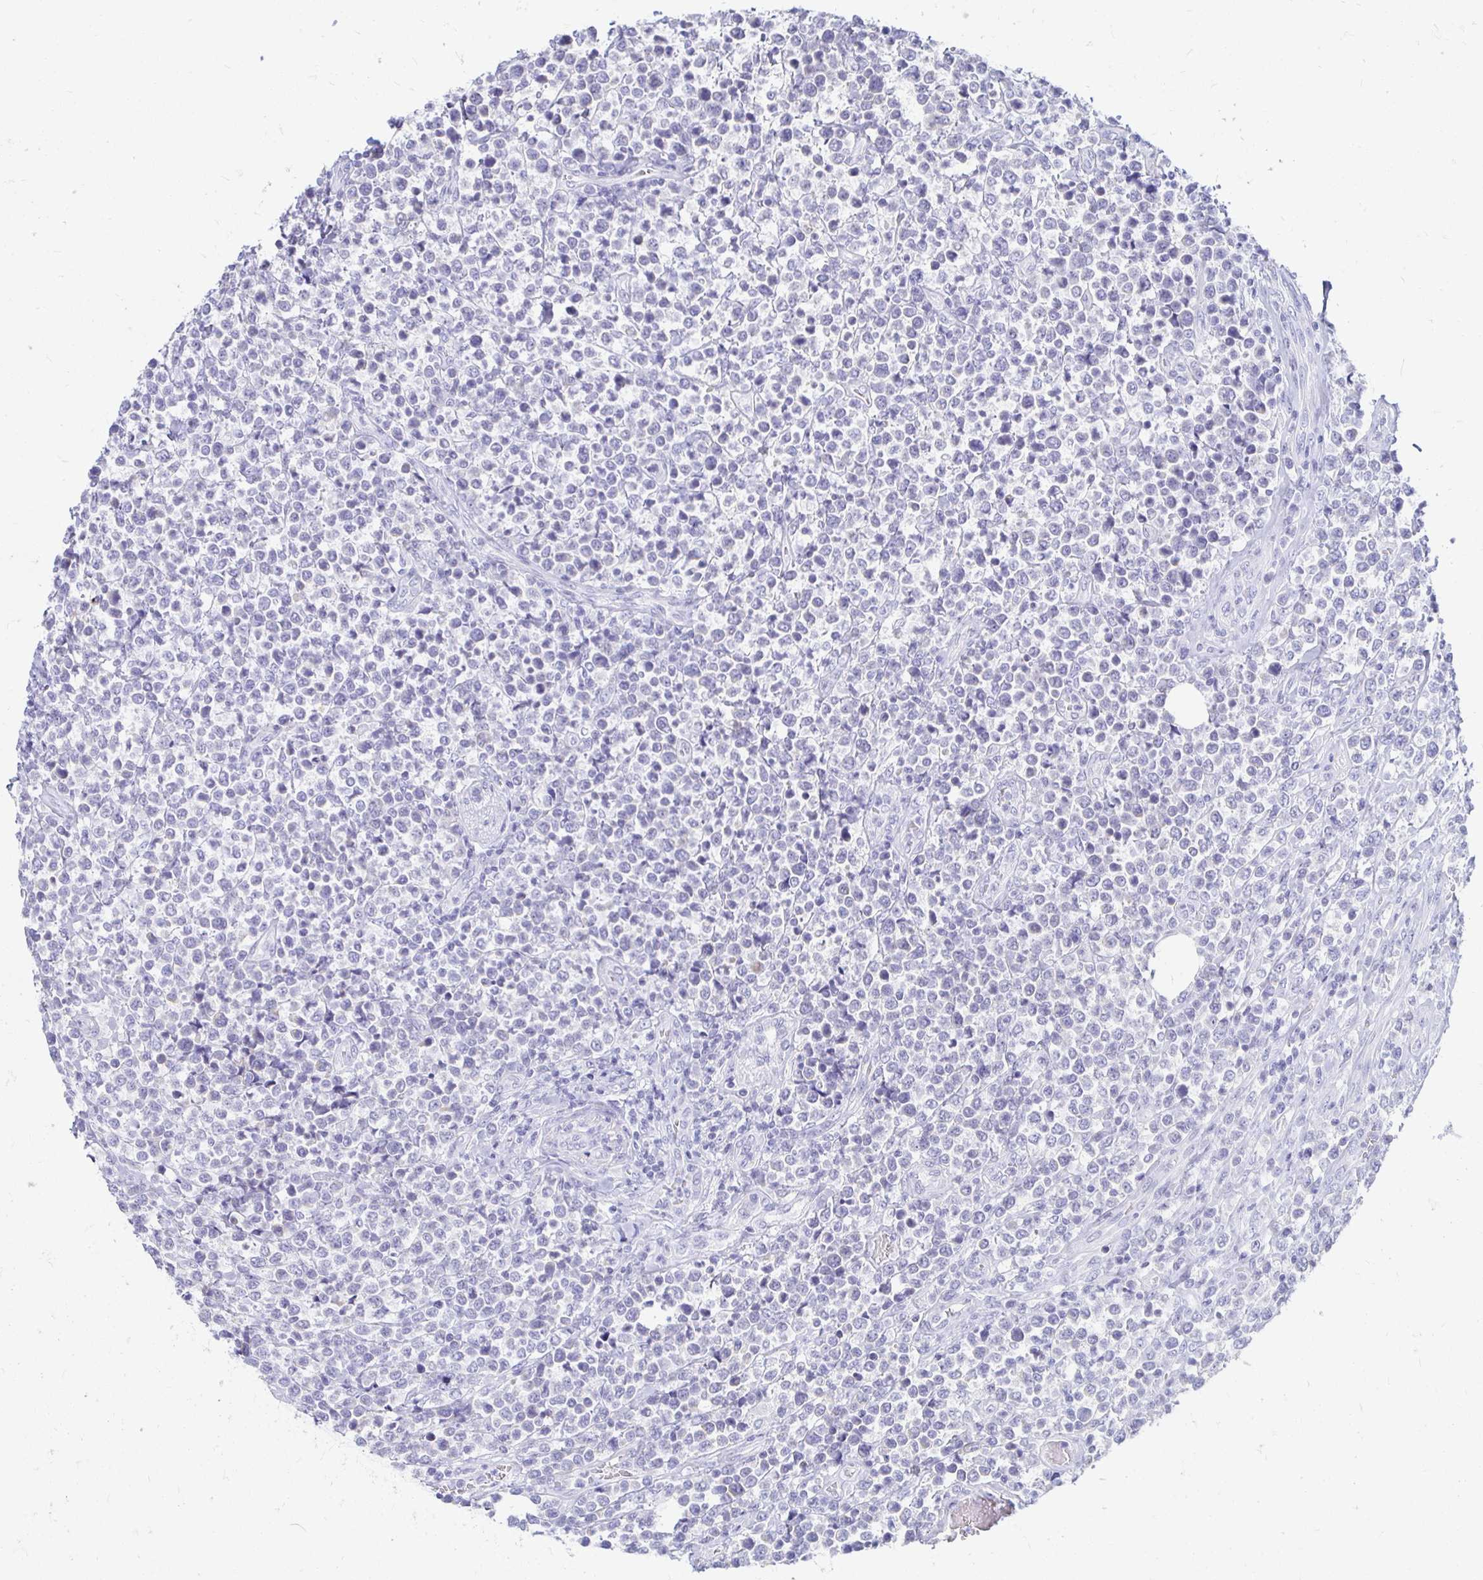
{"staining": {"intensity": "negative", "quantity": "none", "location": "none"}, "tissue": "lymphoma", "cell_type": "Tumor cells", "image_type": "cancer", "snomed": [{"axis": "morphology", "description": "Malignant lymphoma, non-Hodgkin's type, High grade"}, {"axis": "topography", "description": "Soft tissue"}], "caption": "This is a photomicrograph of immunohistochemistry (IHC) staining of lymphoma, which shows no staining in tumor cells.", "gene": "PEG10", "patient": {"sex": "female", "age": 56}}